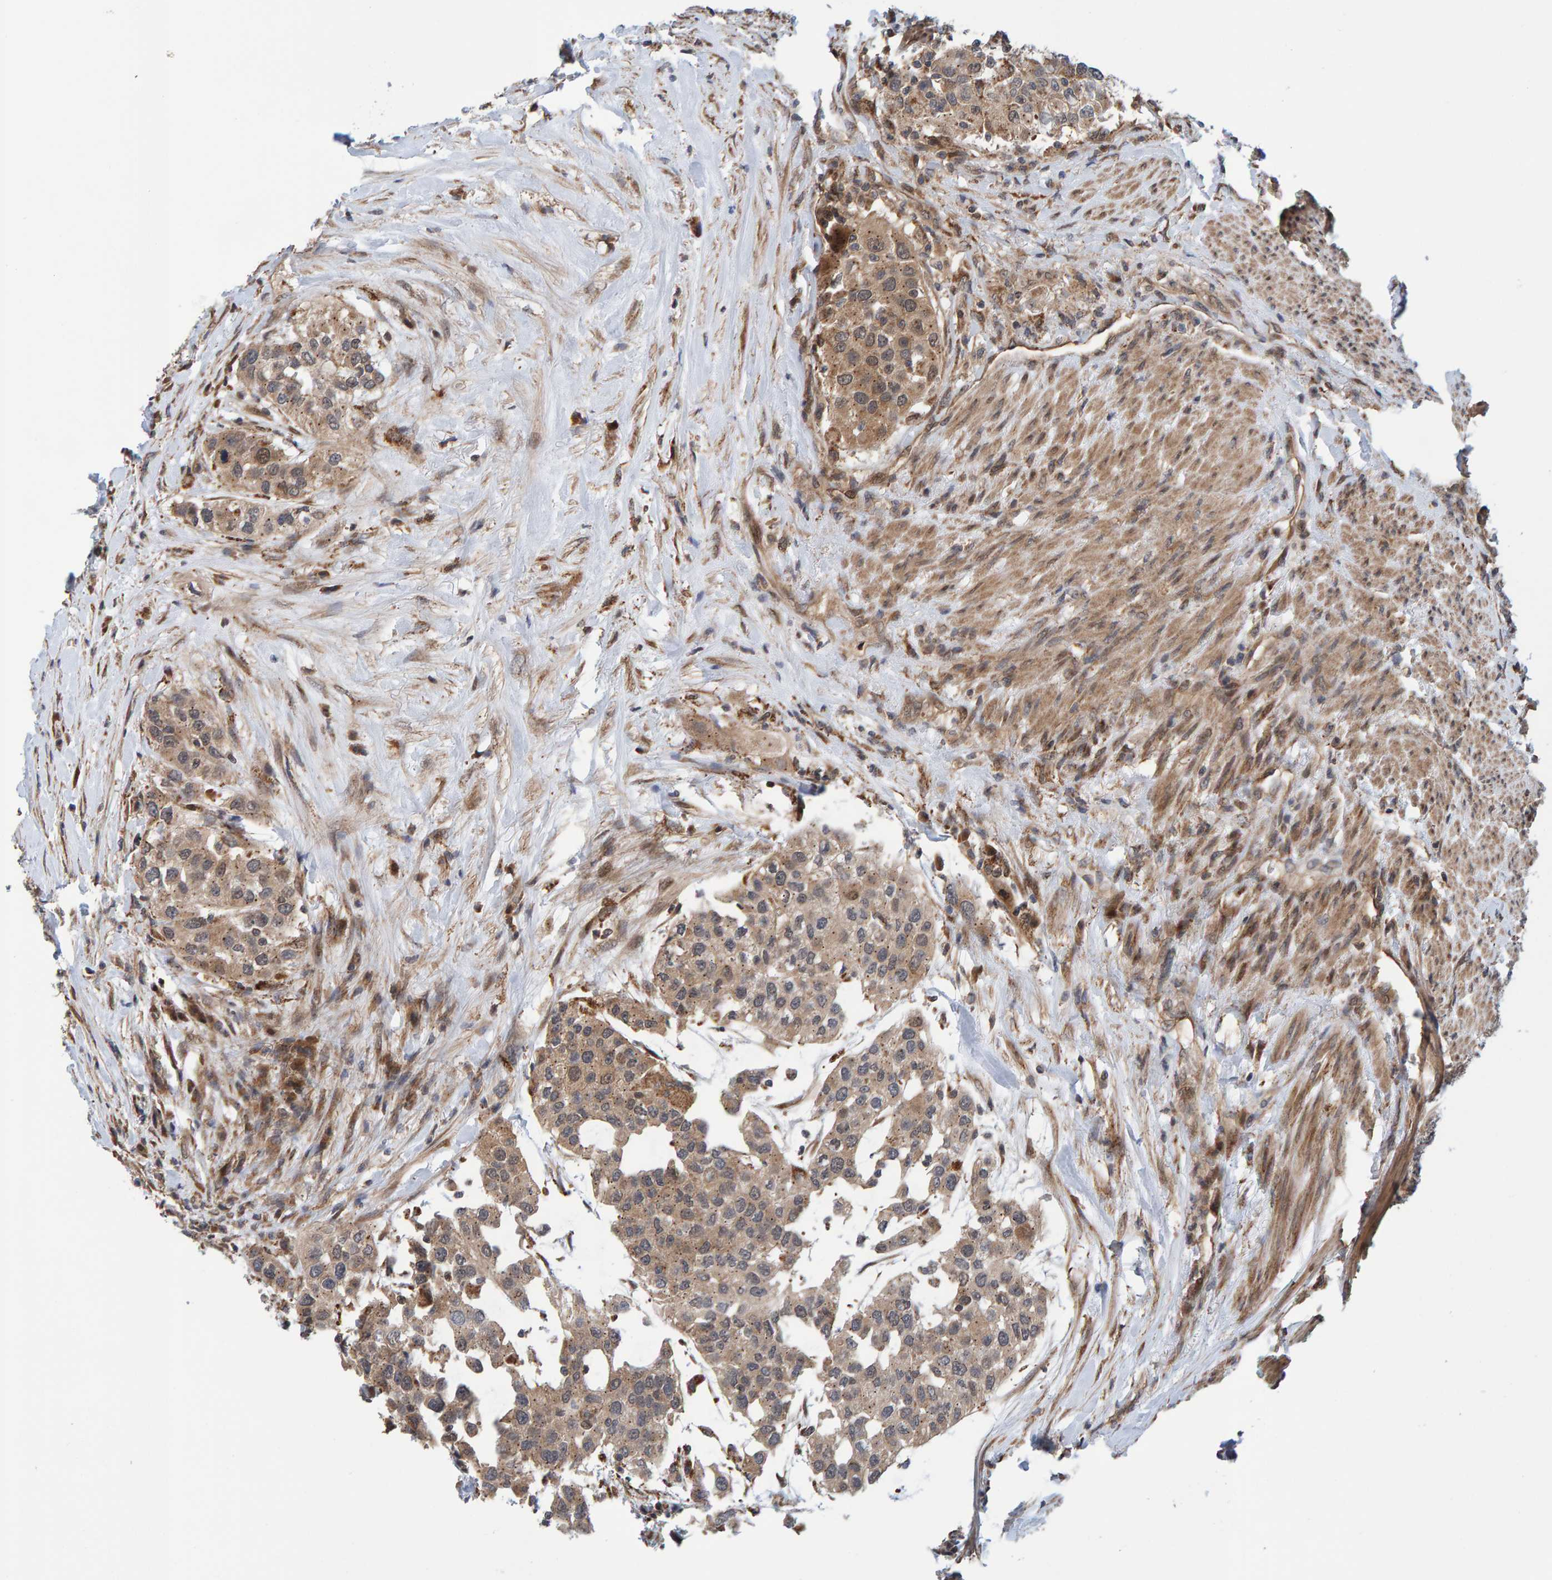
{"staining": {"intensity": "moderate", "quantity": ">75%", "location": "cytoplasmic/membranous"}, "tissue": "urothelial cancer", "cell_type": "Tumor cells", "image_type": "cancer", "snomed": [{"axis": "morphology", "description": "Urothelial carcinoma, High grade"}, {"axis": "topography", "description": "Urinary bladder"}], "caption": "Tumor cells exhibit medium levels of moderate cytoplasmic/membranous expression in approximately >75% of cells in high-grade urothelial carcinoma. The staining is performed using DAB brown chromogen to label protein expression. The nuclei are counter-stained blue using hematoxylin.", "gene": "SCRN2", "patient": {"sex": "female", "age": 80}}